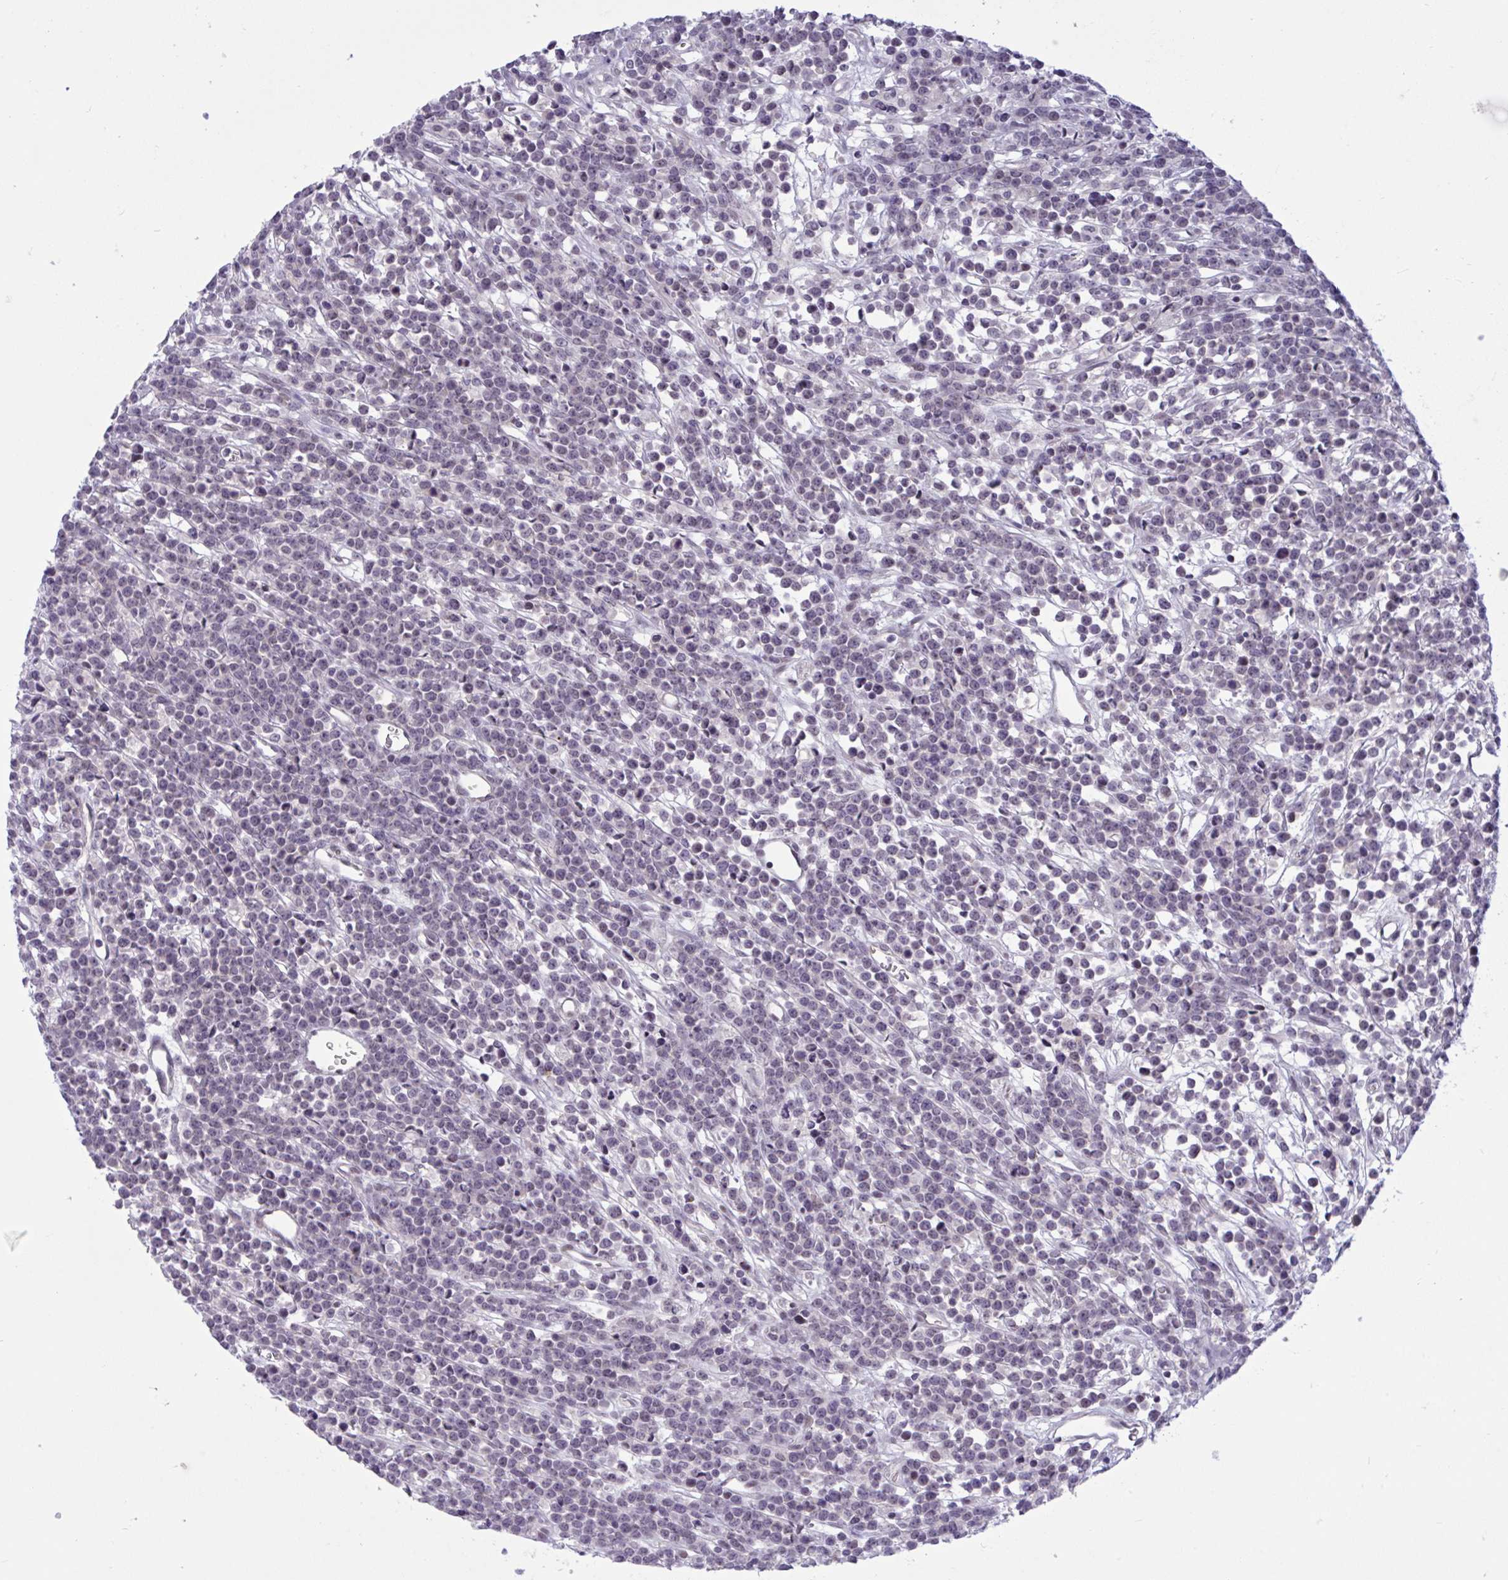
{"staining": {"intensity": "negative", "quantity": "none", "location": "none"}, "tissue": "lymphoma", "cell_type": "Tumor cells", "image_type": "cancer", "snomed": [{"axis": "morphology", "description": "Malignant lymphoma, non-Hodgkin's type, High grade"}, {"axis": "topography", "description": "Ovary"}], "caption": "The histopathology image reveals no significant positivity in tumor cells of malignant lymphoma, non-Hodgkin's type (high-grade).", "gene": "CNGB3", "patient": {"sex": "female", "age": 56}}